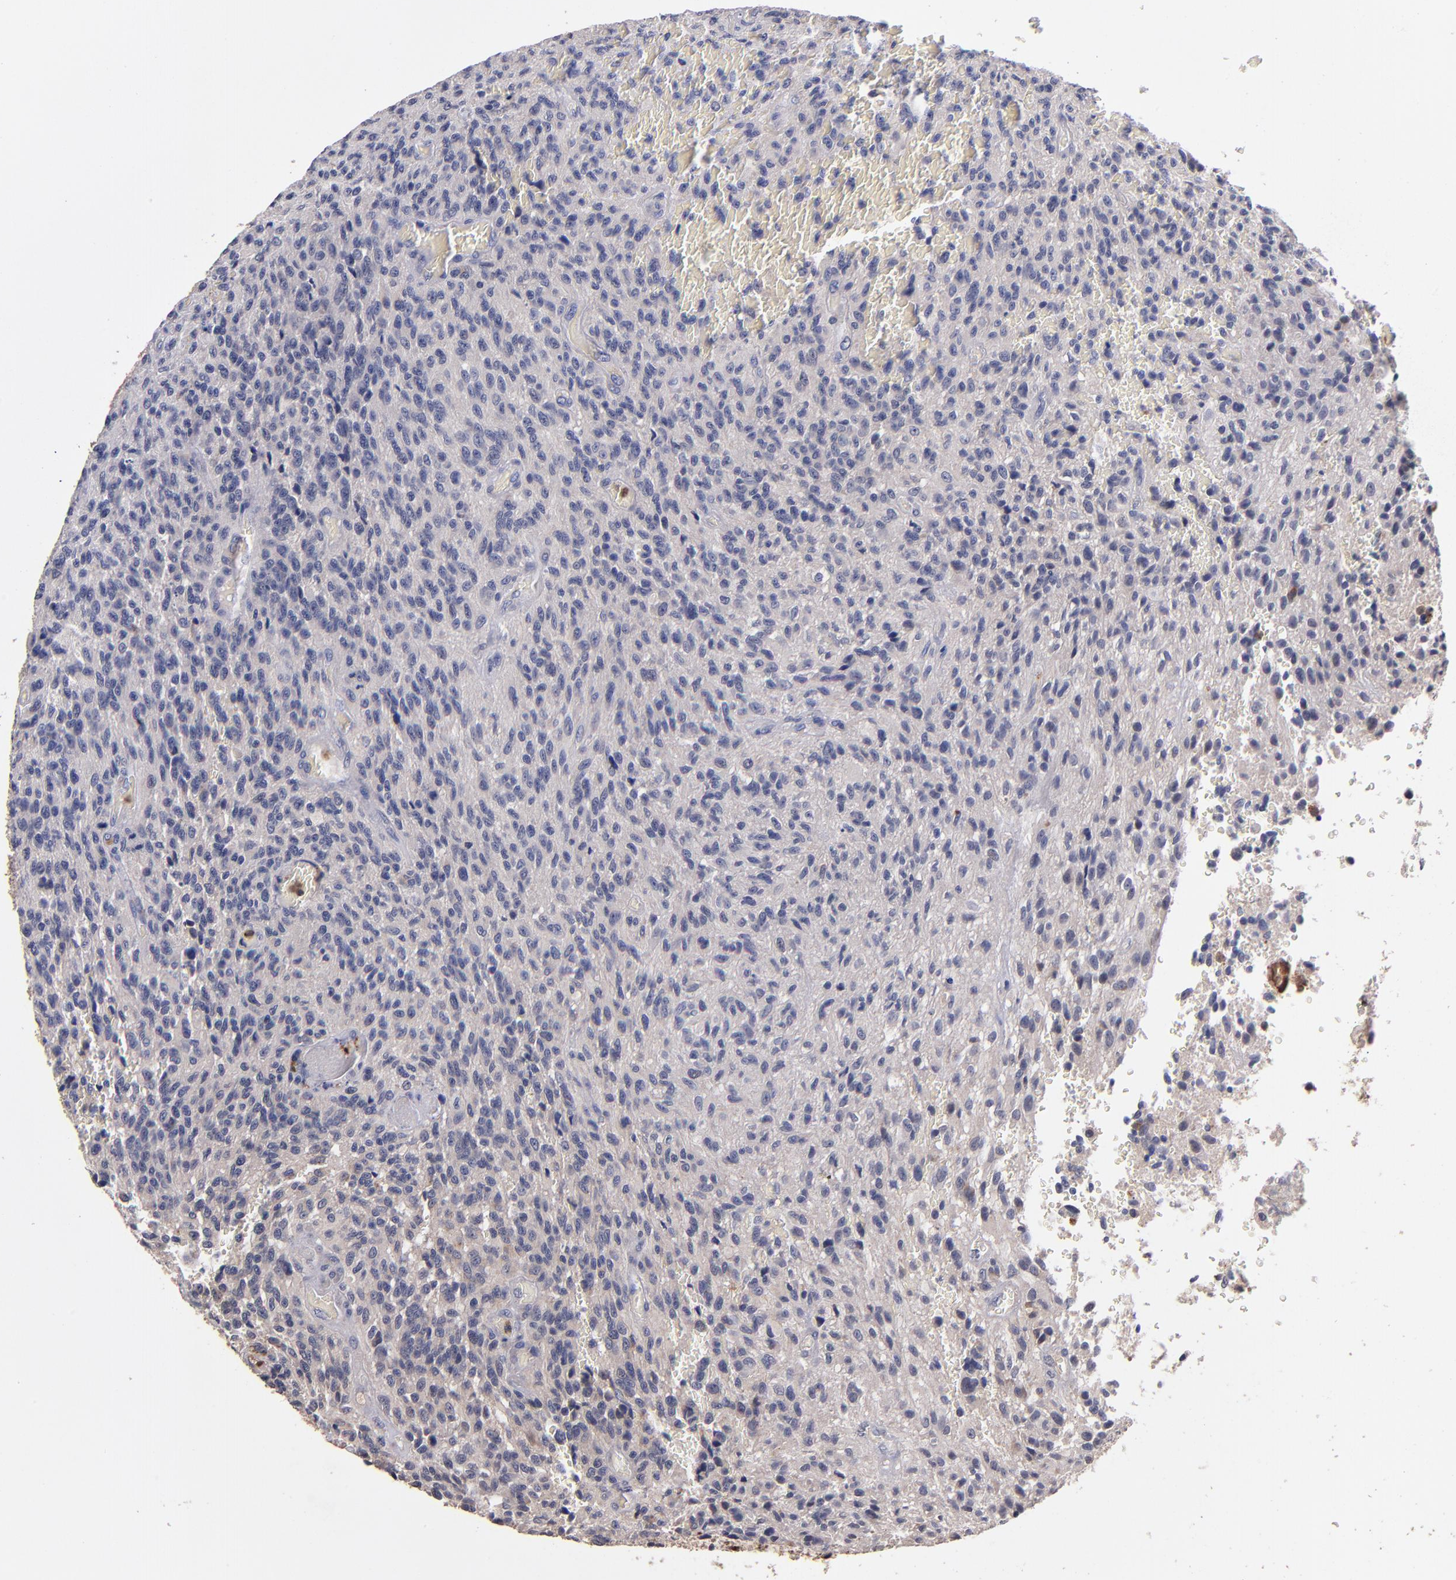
{"staining": {"intensity": "negative", "quantity": "none", "location": "none"}, "tissue": "glioma", "cell_type": "Tumor cells", "image_type": "cancer", "snomed": [{"axis": "morphology", "description": "Normal tissue, NOS"}, {"axis": "morphology", "description": "Glioma, malignant, High grade"}, {"axis": "topography", "description": "Cerebral cortex"}], "caption": "There is no significant positivity in tumor cells of high-grade glioma (malignant).", "gene": "TTLL12", "patient": {"sex": "male", "age": 56}}